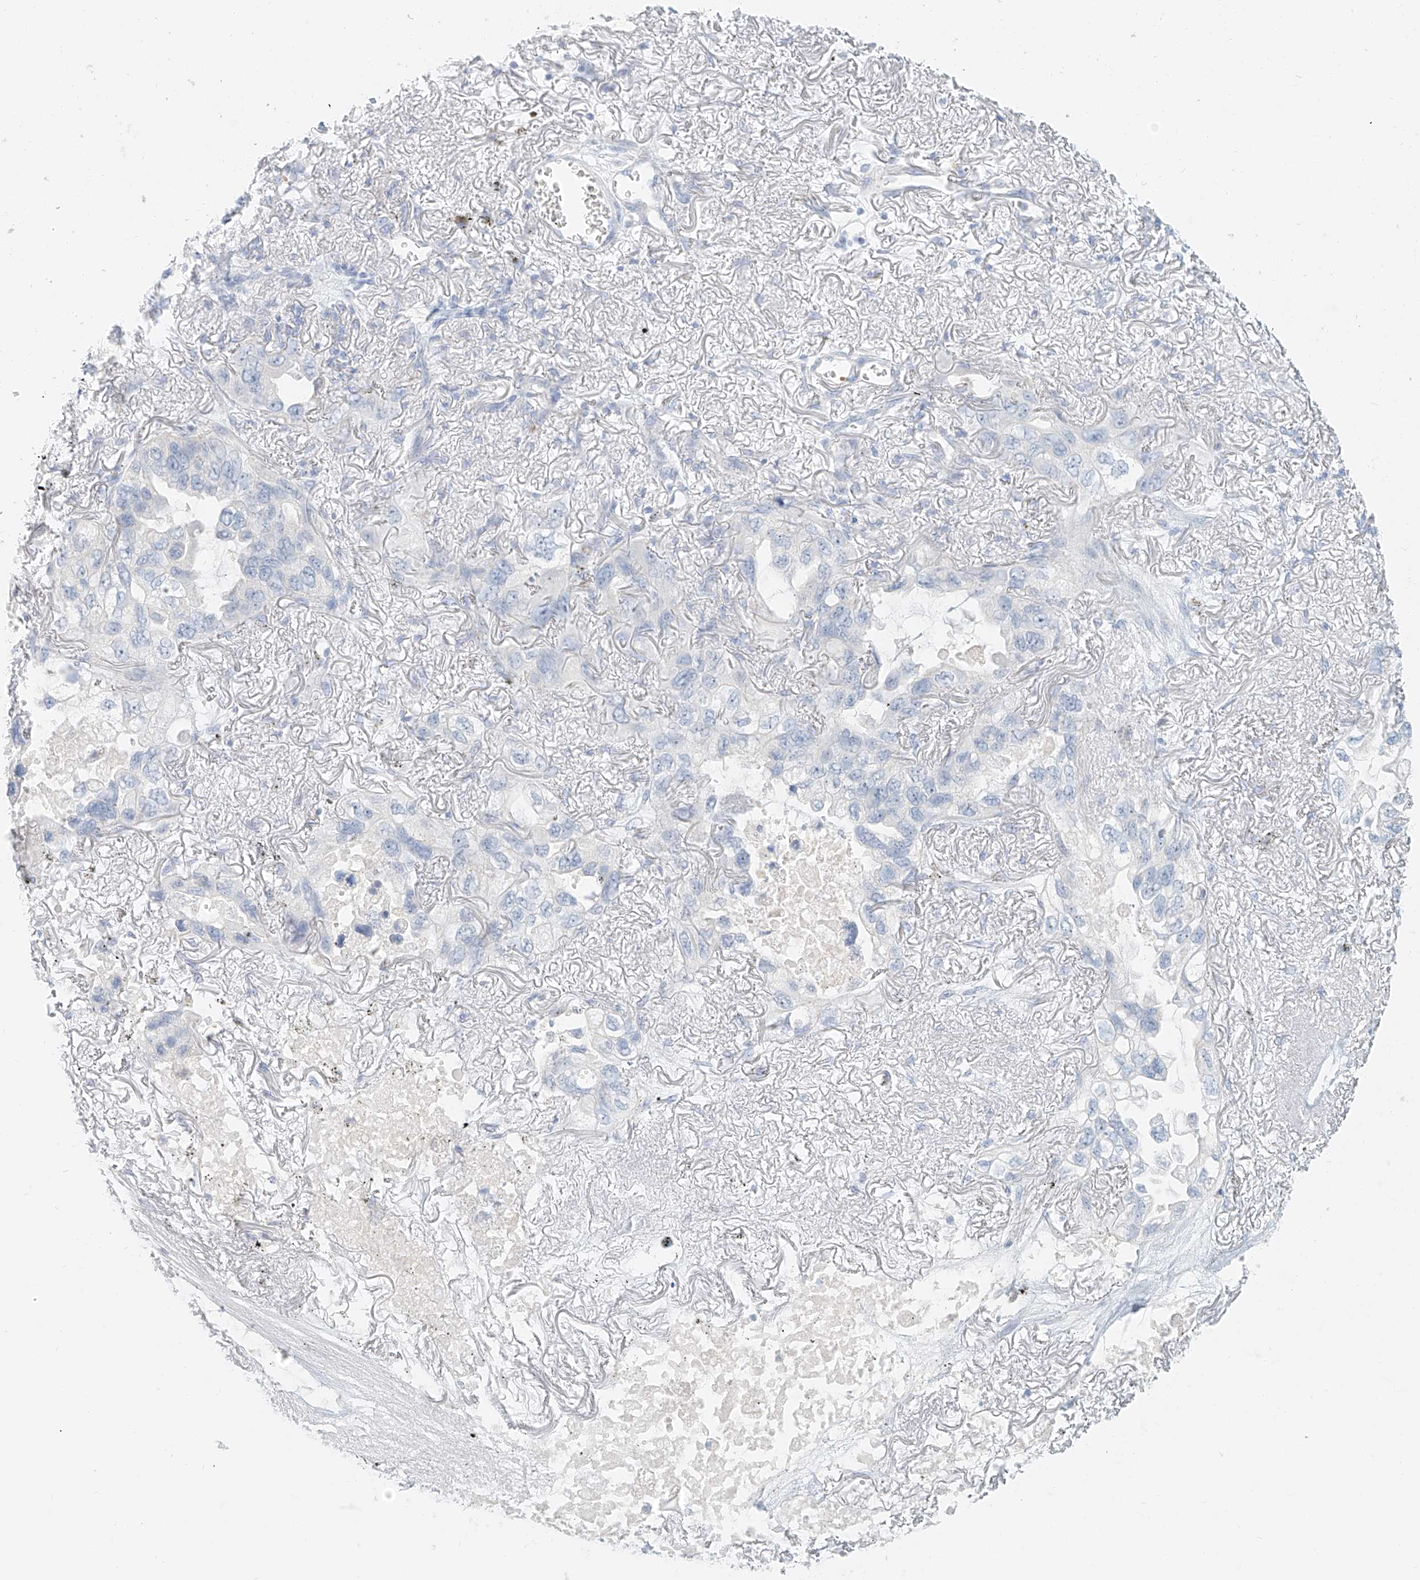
{"staining": {"intensity": "negative", "quantity": "none", "location": "none"}, "tissue": "lung cancer", "cell_type": "Tumor cells", "image_type": "cancer", "snomed": [{"axis": "morphology", "description": "Squamous cell carcinoma, NOS"}, {"axis": "topography", "description": "Lung"}], "caption": "Tumor cells are negative for brown protein staining in lung cancer (squamous cell carcinoma).", "gene": "PGC", "patient": {"sex": "female", "age": 73}}